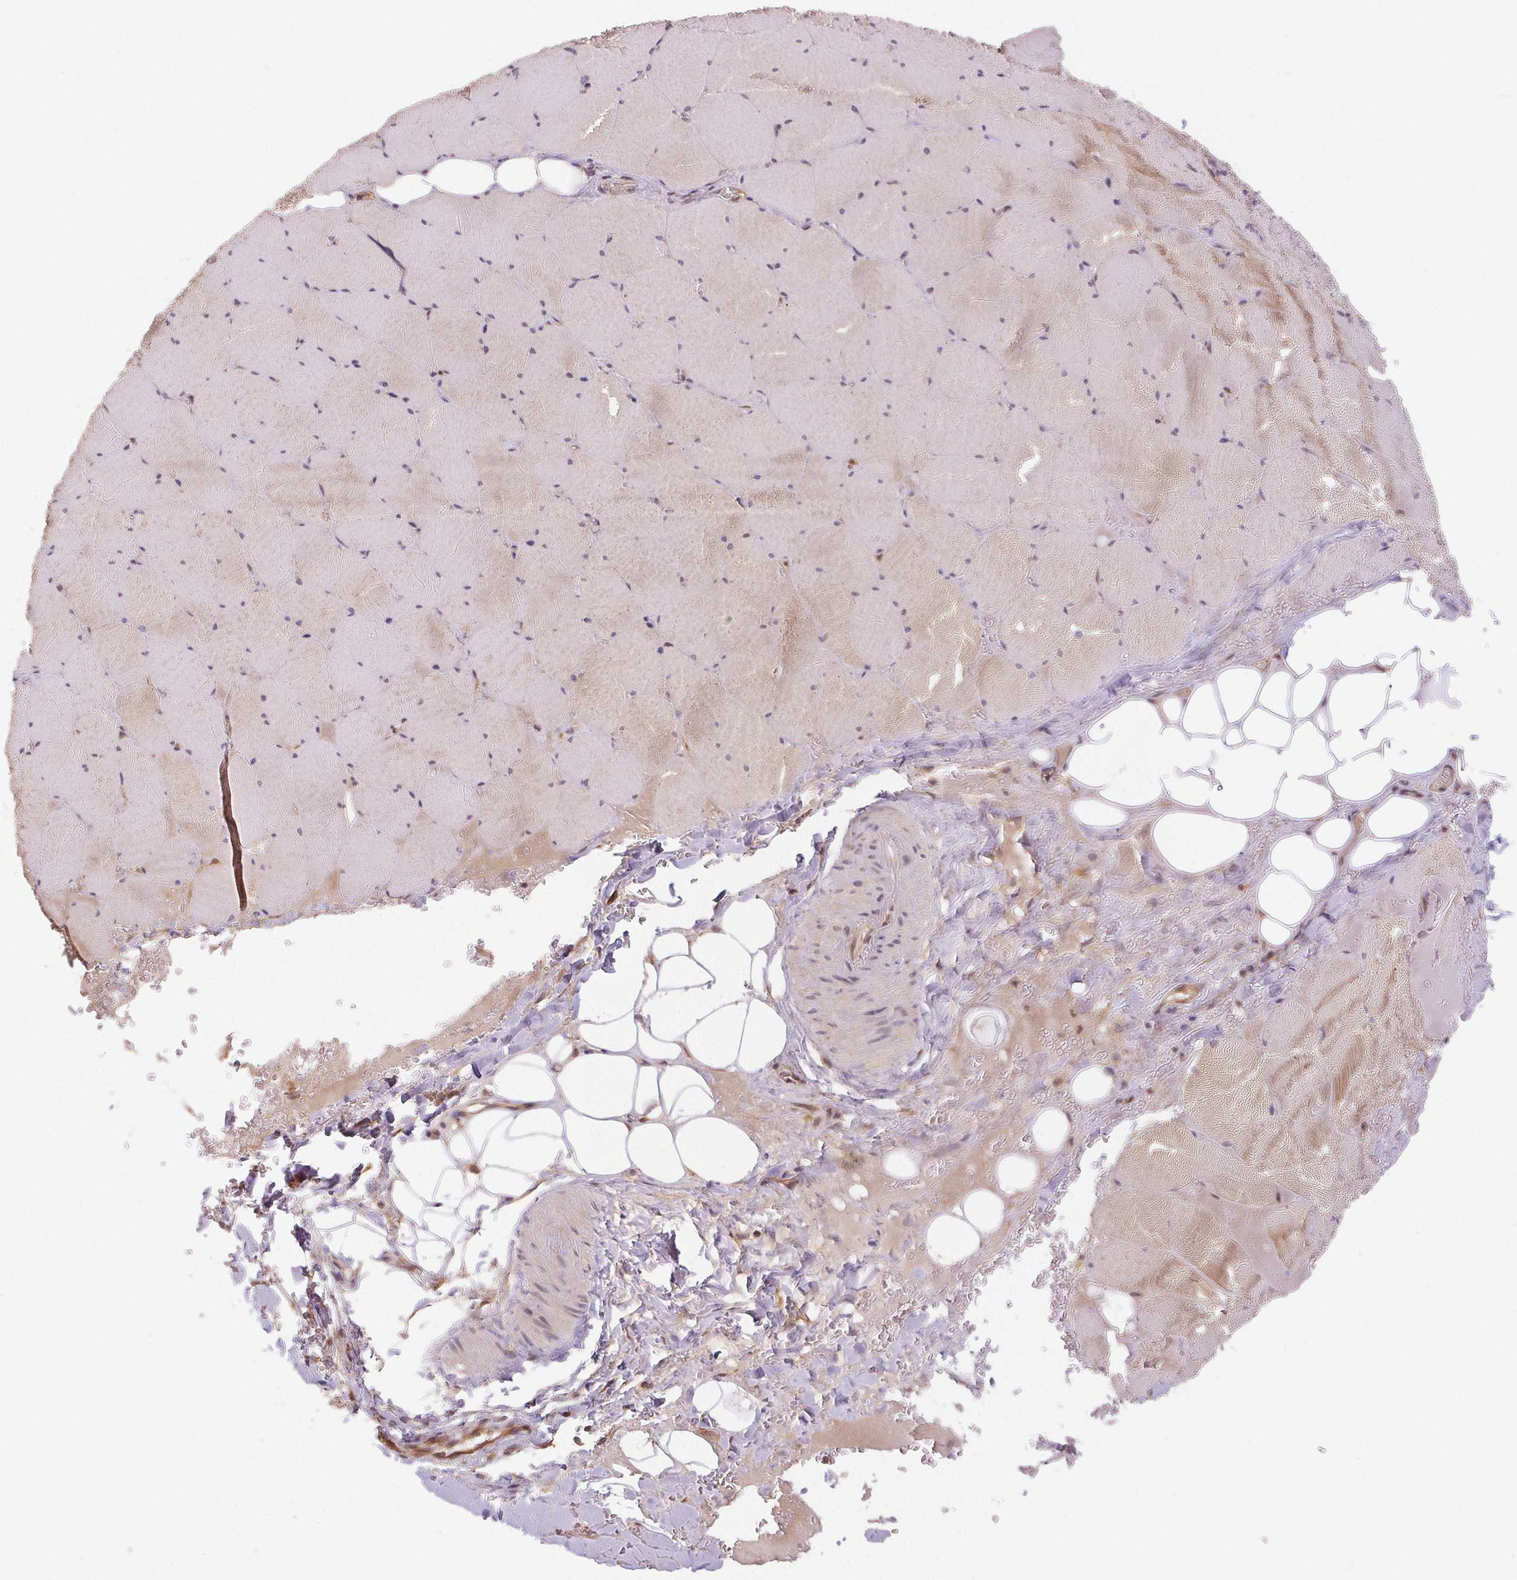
{"staining": {"intensity": "weak", "quantity": "<25%", "location": "cytoplasmic/membranous"}, "tissue": "skeletal muscle", "cell_type": "Myocytes", "image_type": "normal", "snomed": [{"axis": "morphology", "description": "Normal tissue, NOS"}, {"axis": "topography", "description": "Skeletal muscle"}, {"axis": "topography", "description": "Head-Neck"}], "caption": "Immunohistochemistry (IHC) image of benign skeletal muscle: skeletal muscle stained with DAB demonstrates no significant protein positivity in myocytes.", "gene": "MAPKAPK2", "patient": {"sex": "male", "age": 66}}